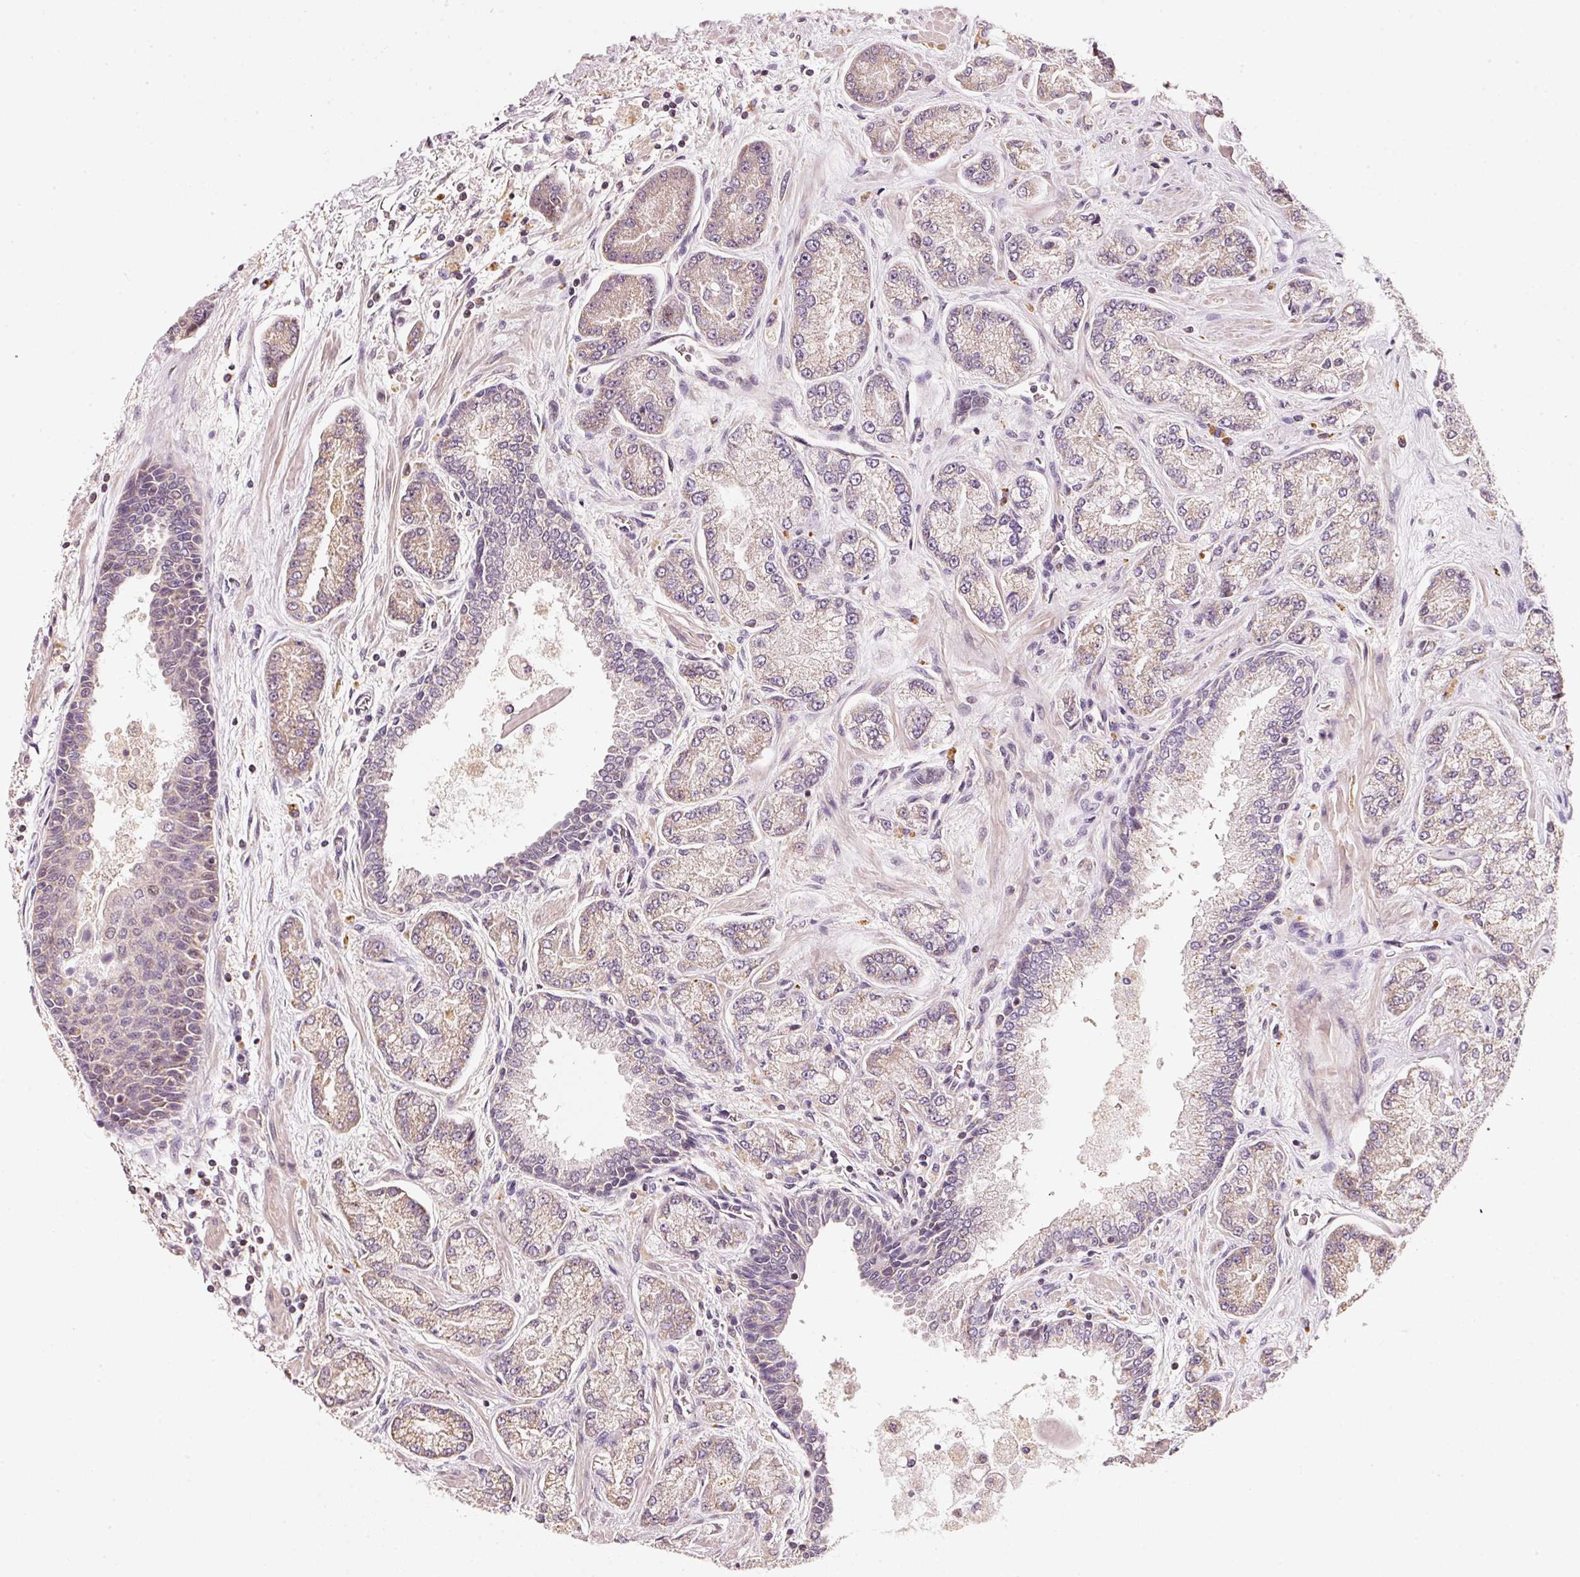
{"staining": {"intensity": "weak", "quantity": "<25%", "location": "cytoplasmic/membranous"}, "tissue": "prostate cancer", "cell_type": "Tumor cells", "image_type": "cancer", "snomed": [{"axis": "morphology", "description": "Adenocarcinoma, High grade"}, {"axis": "topography", "description": "Prostate"}], "caption": "Immunohistochemistry (IHC) of prostate adenocarcinoma (high-grade) demonstrates no expression in tumor cells.", "gene": "RAB35", "patient": {"sex": "male", "age": 68}}